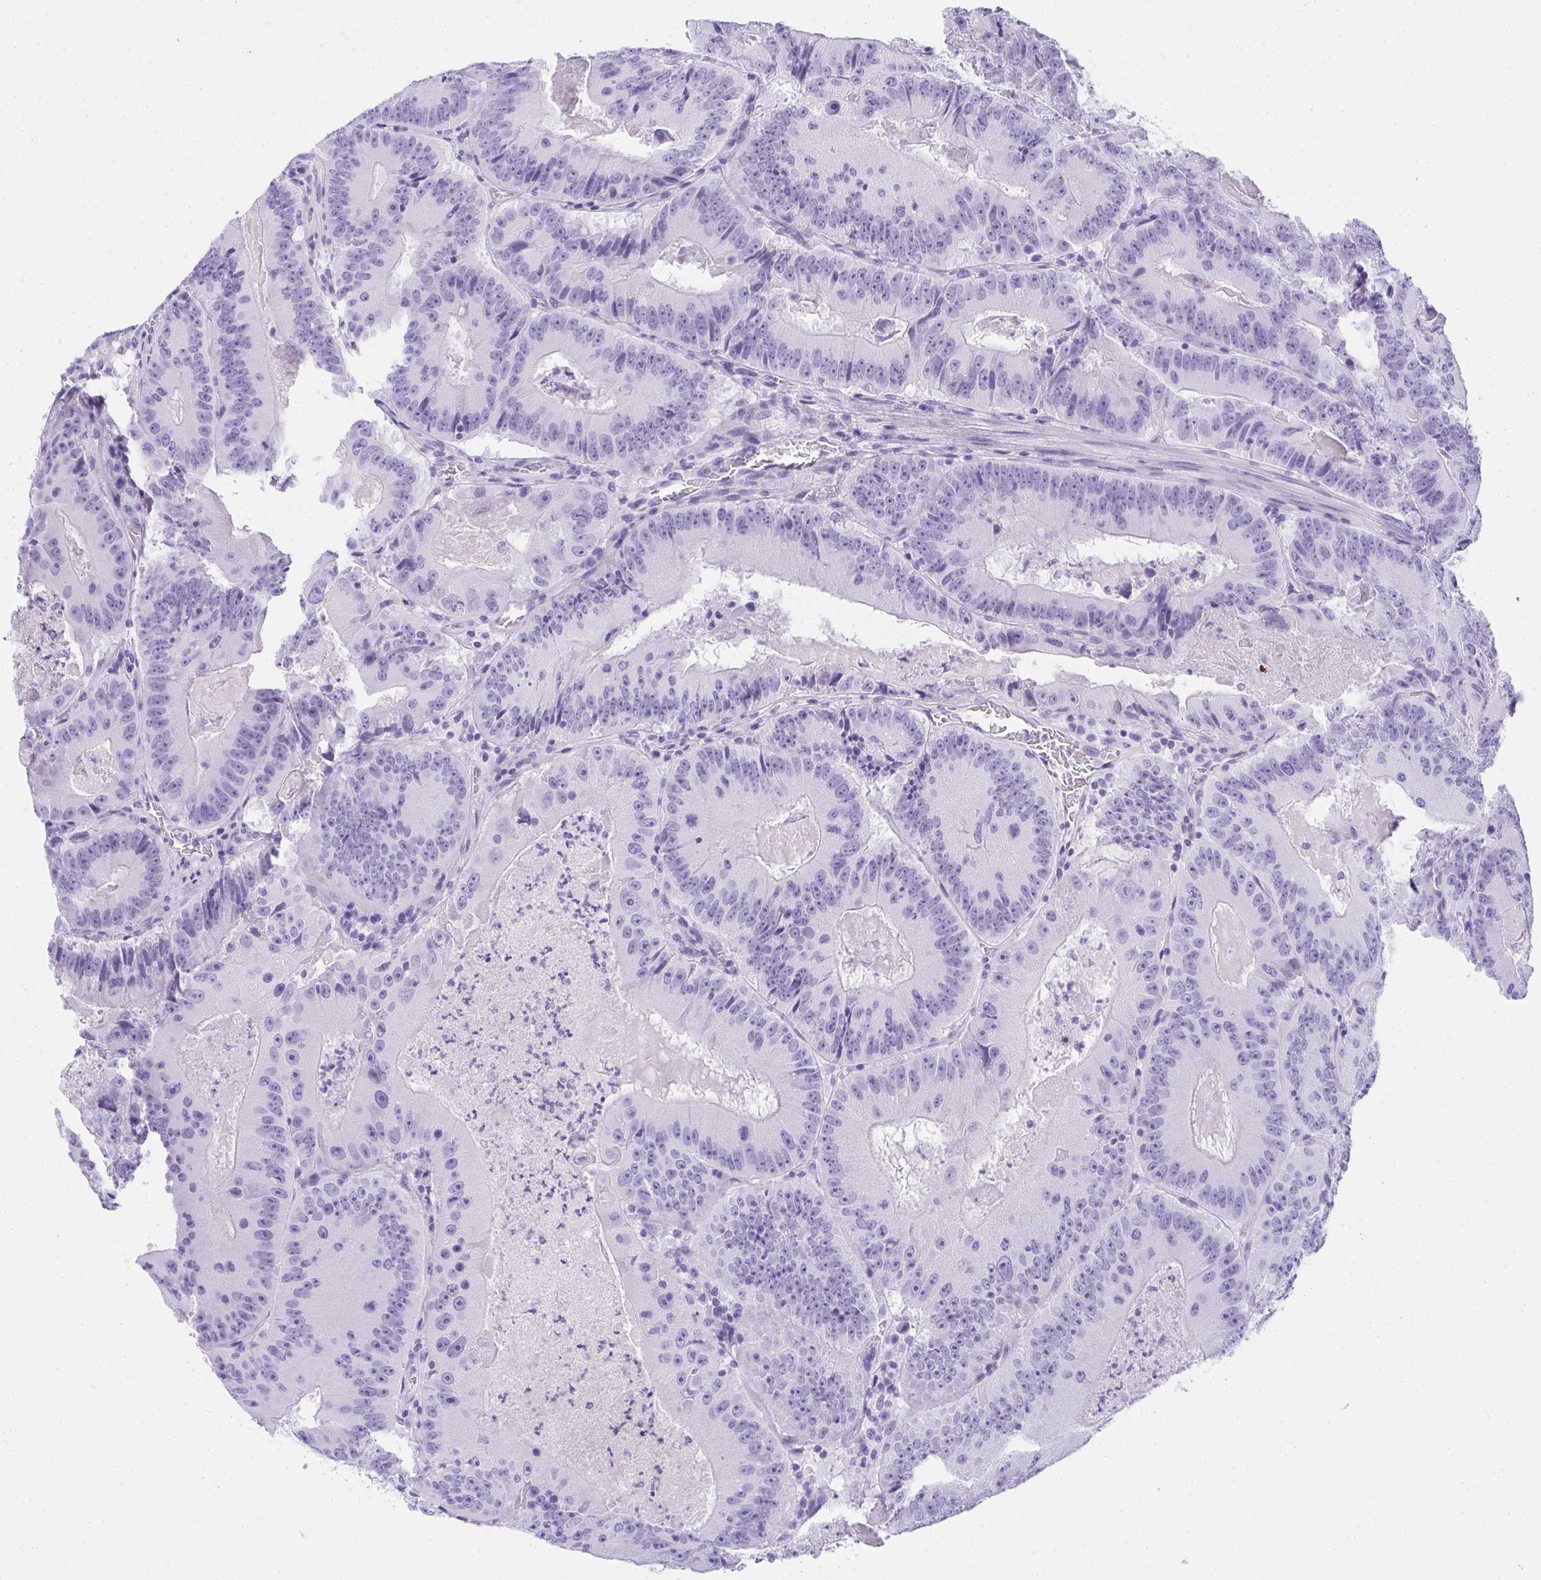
{"staining": {"intensity": "negative", "quantity": "none", "location": "none"}, "tissue": "colorectal cancer", "cell_type": "Tumor cells", "image_type": "cancer", "snomed": [{"axis": "morphology", "description": "Adenocarcinoma, NOS"}, {"axis": "topography", "description": "Colon"}], "caption": "The photomicrograph reveals no significant expression in tumor cells of adenocarcinoma (colorectal).", "gene": "AVIL", "patient": {"sex": "female", "age": 86}}